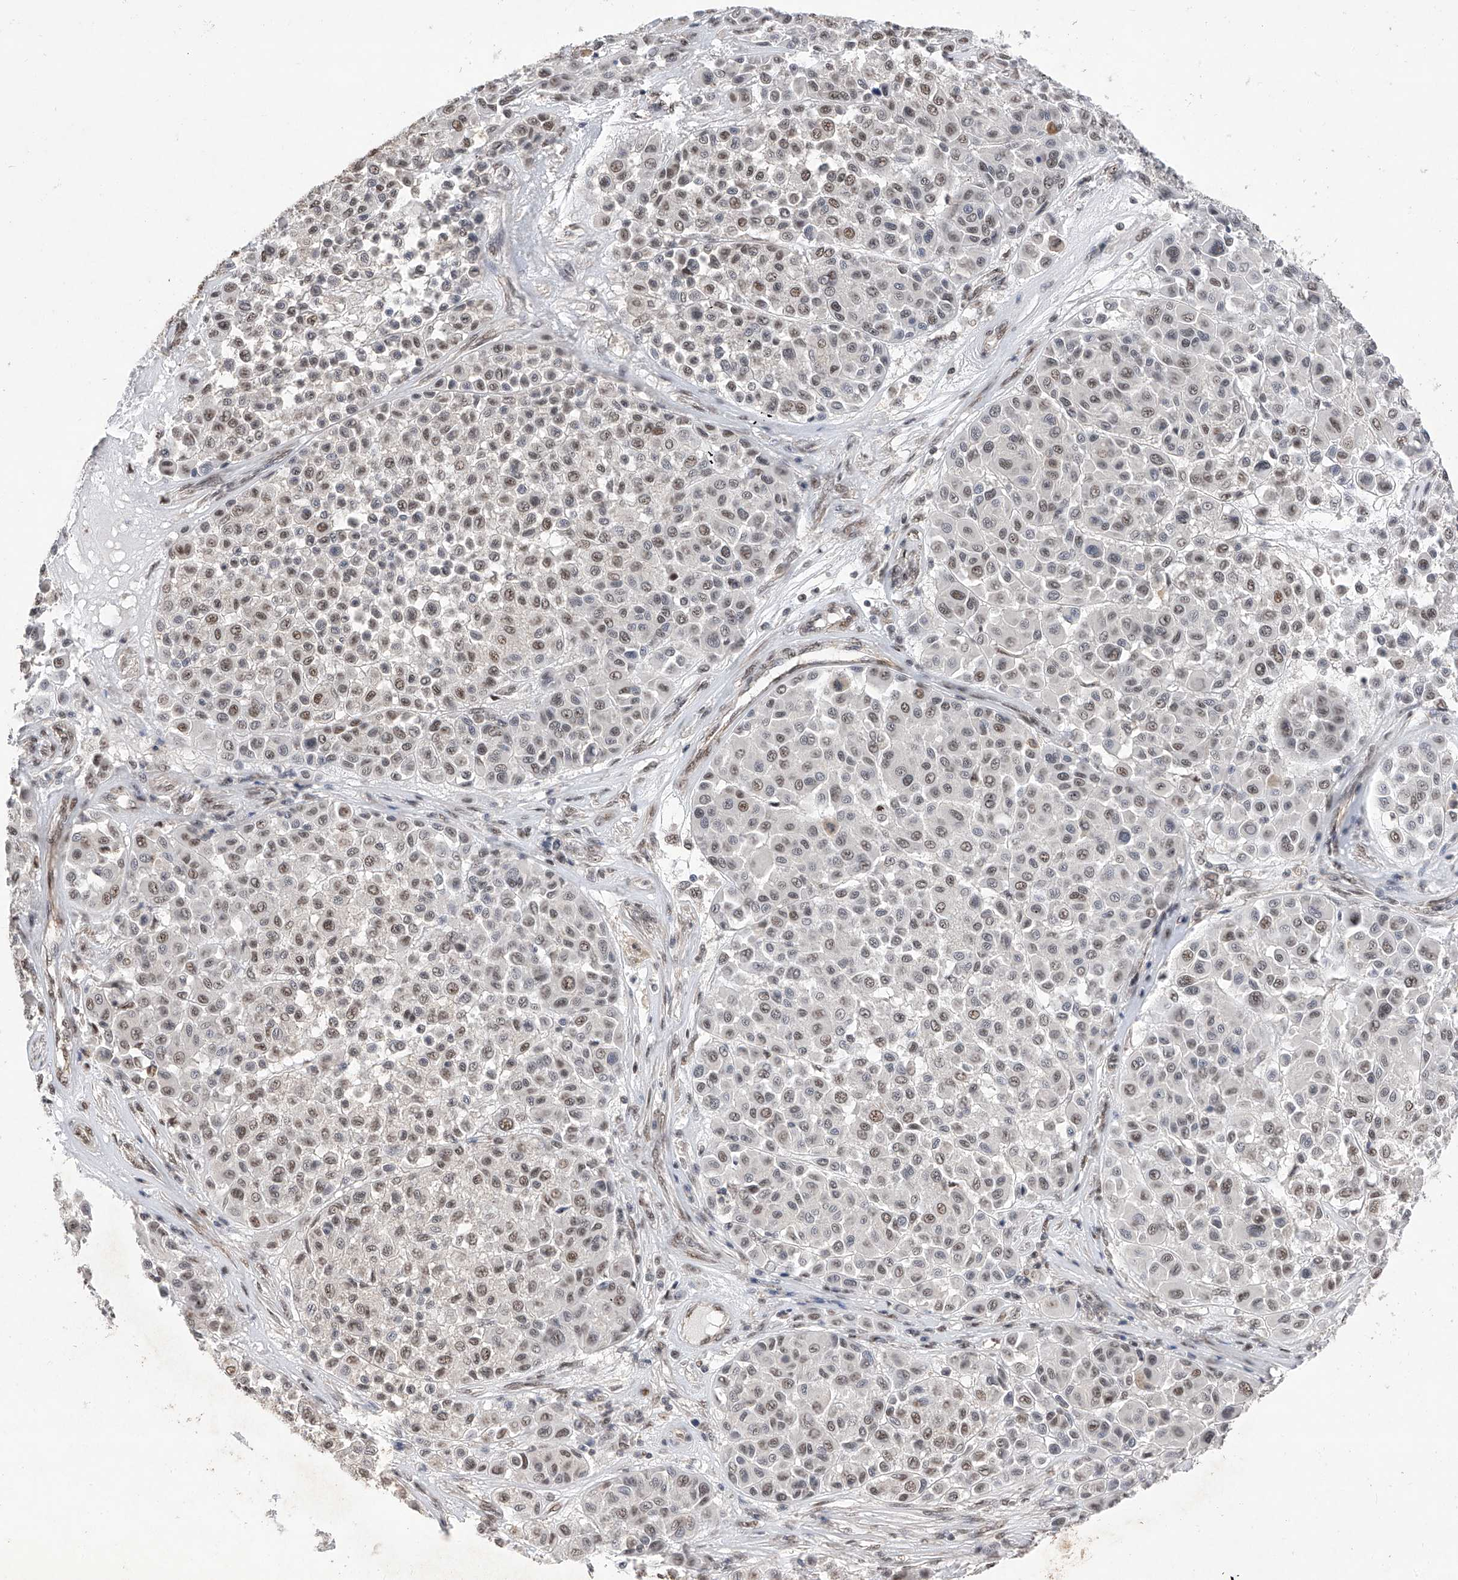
{"staining": {"intensity": "weak", "quantity": "25%-75%", "location": "nuclear"}, "tissue": "melanoma", "cell_type": "Tumor cells", "image_type": "cancer", "snomed": [{"axis": "morphology", "description": "Malignant melanoma, Metastatic site"}, {"axis": "topography", "description": "Soft tissue"}], "caption": "Weak nuclear expression is seen in about 25%-75% of tumor cells in malignant melanoma (metastatic site).", "gene": "NFATC4", "patient": {"sex": "male", "age": 41}}